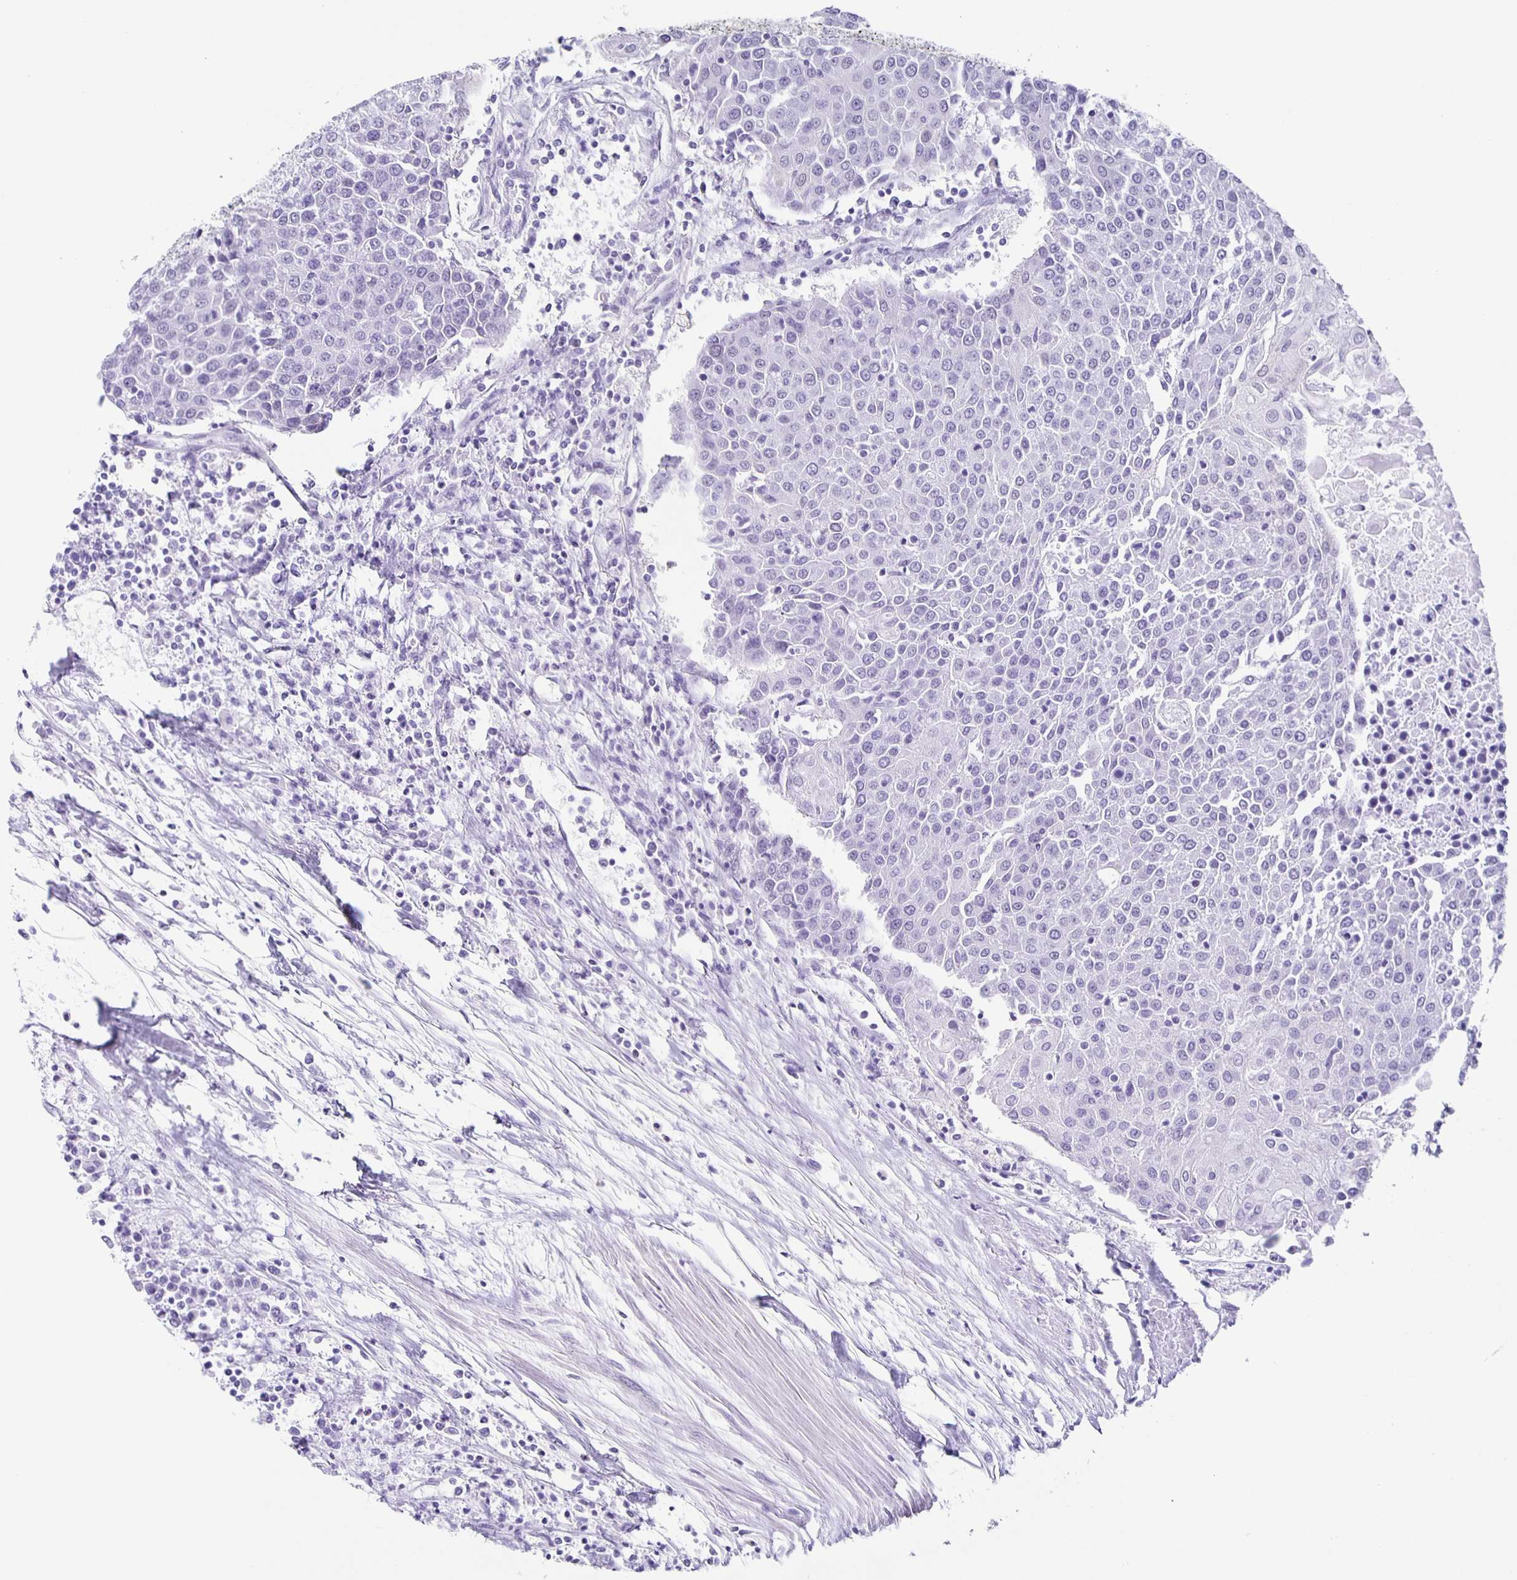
{"staining": {"intensity": "negative", "quantity": "none", "location": "none"}, "tissue": "urothelial cancer", "cell_type": "Tumor cells", "image_type": "cancer", "snomed": [{"axis": "morphology", "description": "Urothelial carcinoma, High grade"}, {"axis": "topography", "description": "Urinary bladder"}], "caption": "Tumor cells are negative for protein expression in human urothelial cancer.", "gene": "TPPP", "patient": {"sex": "female", "age": 85}}